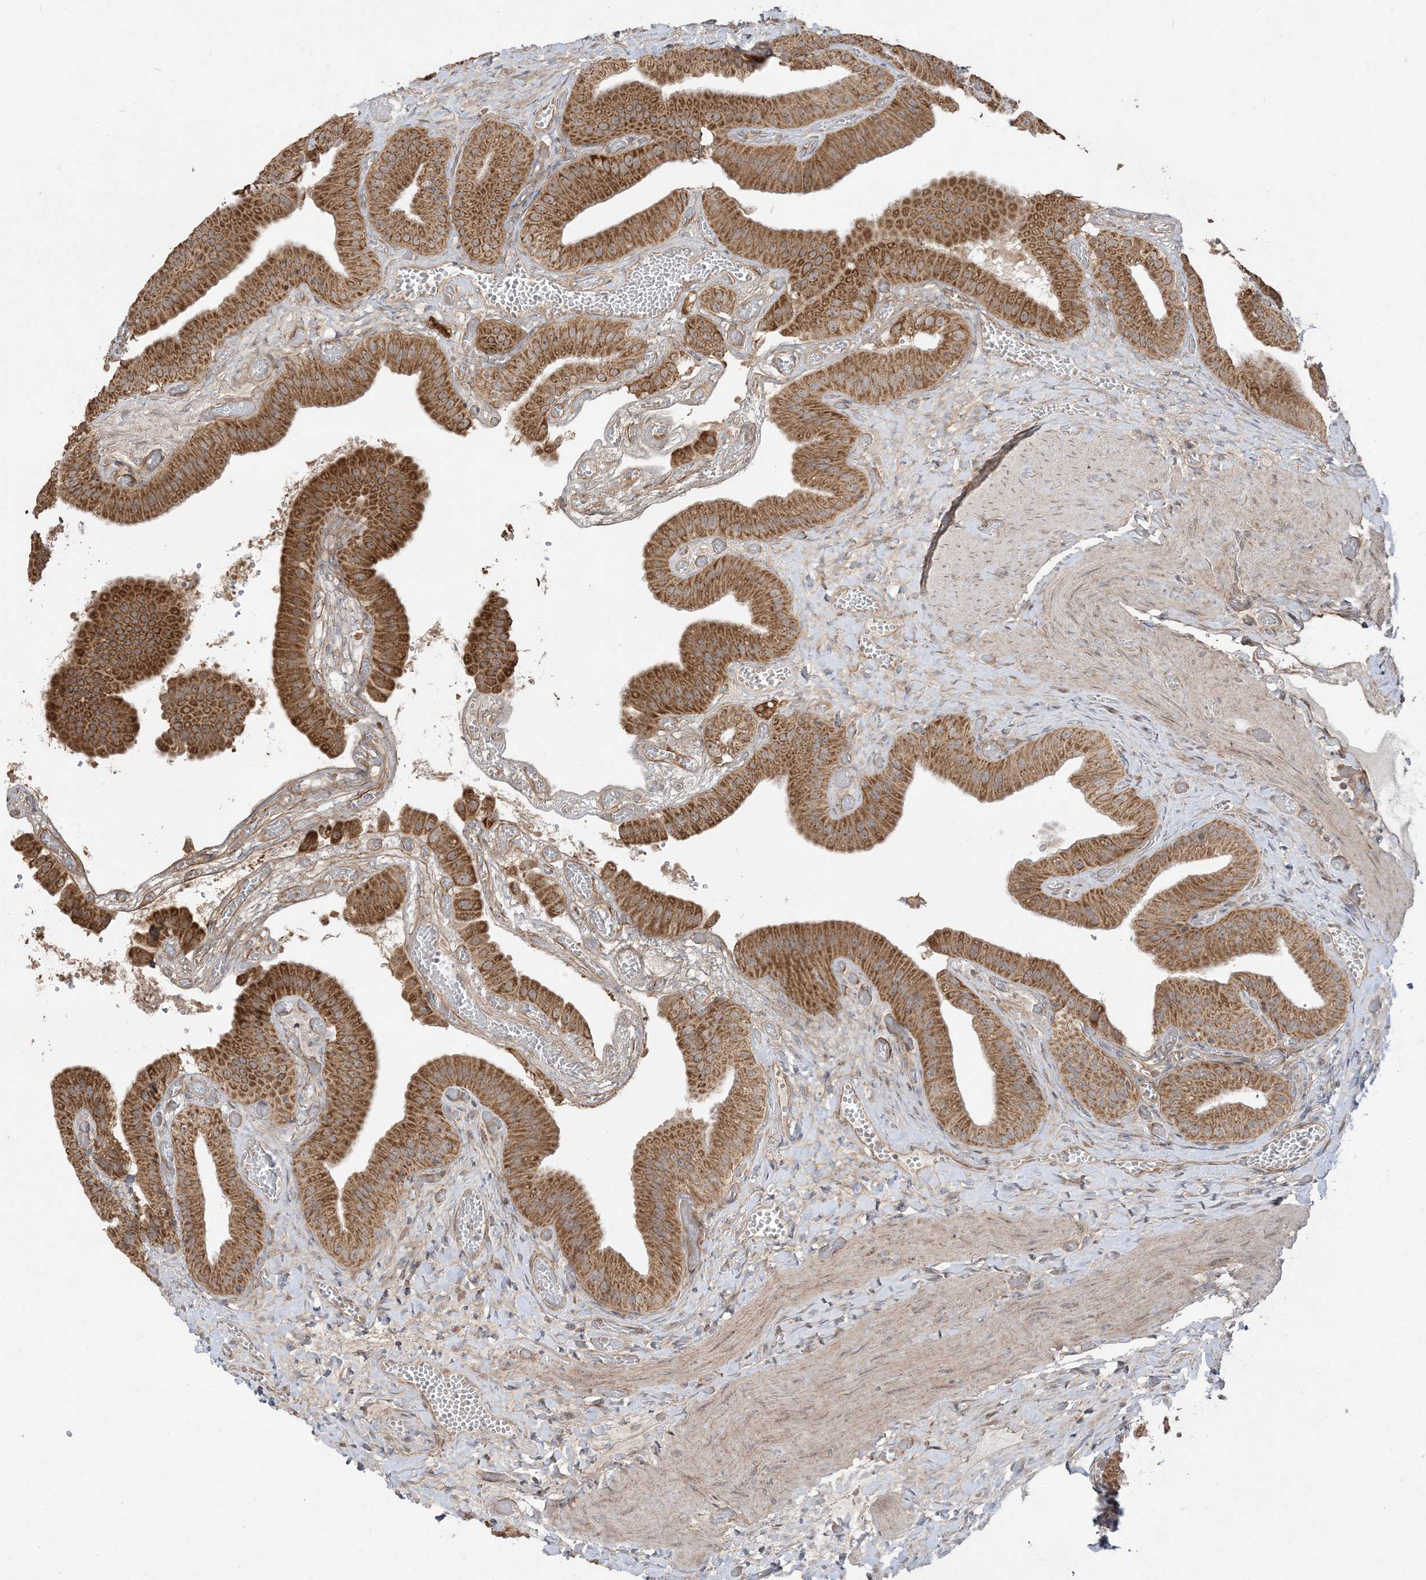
{"staining": {"intensity": "strong", "quantity": ">75%", "location": "cytoplasmic/membranous"}, "tissue": "gallbladder", "cell_type": "Glandular cells", "image_type": "normal", "snomed": [{"axis": "morphology", "description": "Normal tissue, NOS"}, {"axis": "topography", "description": "Gallbladder"}], "caption": "Benign gallbladder was stained to show a protein in brown. There is high levels of strong cytoplasmic/membranous staining in approximately >75% of glandular cells. The protein of interest is stained brown, and the nuclei are stained in blue (DAB (3,3'-diaminobenzidine) IHC with brightfield microscopy, high magnification).", "gene": "SIRT3", "patient": {"sex": "female", "age": 64}}